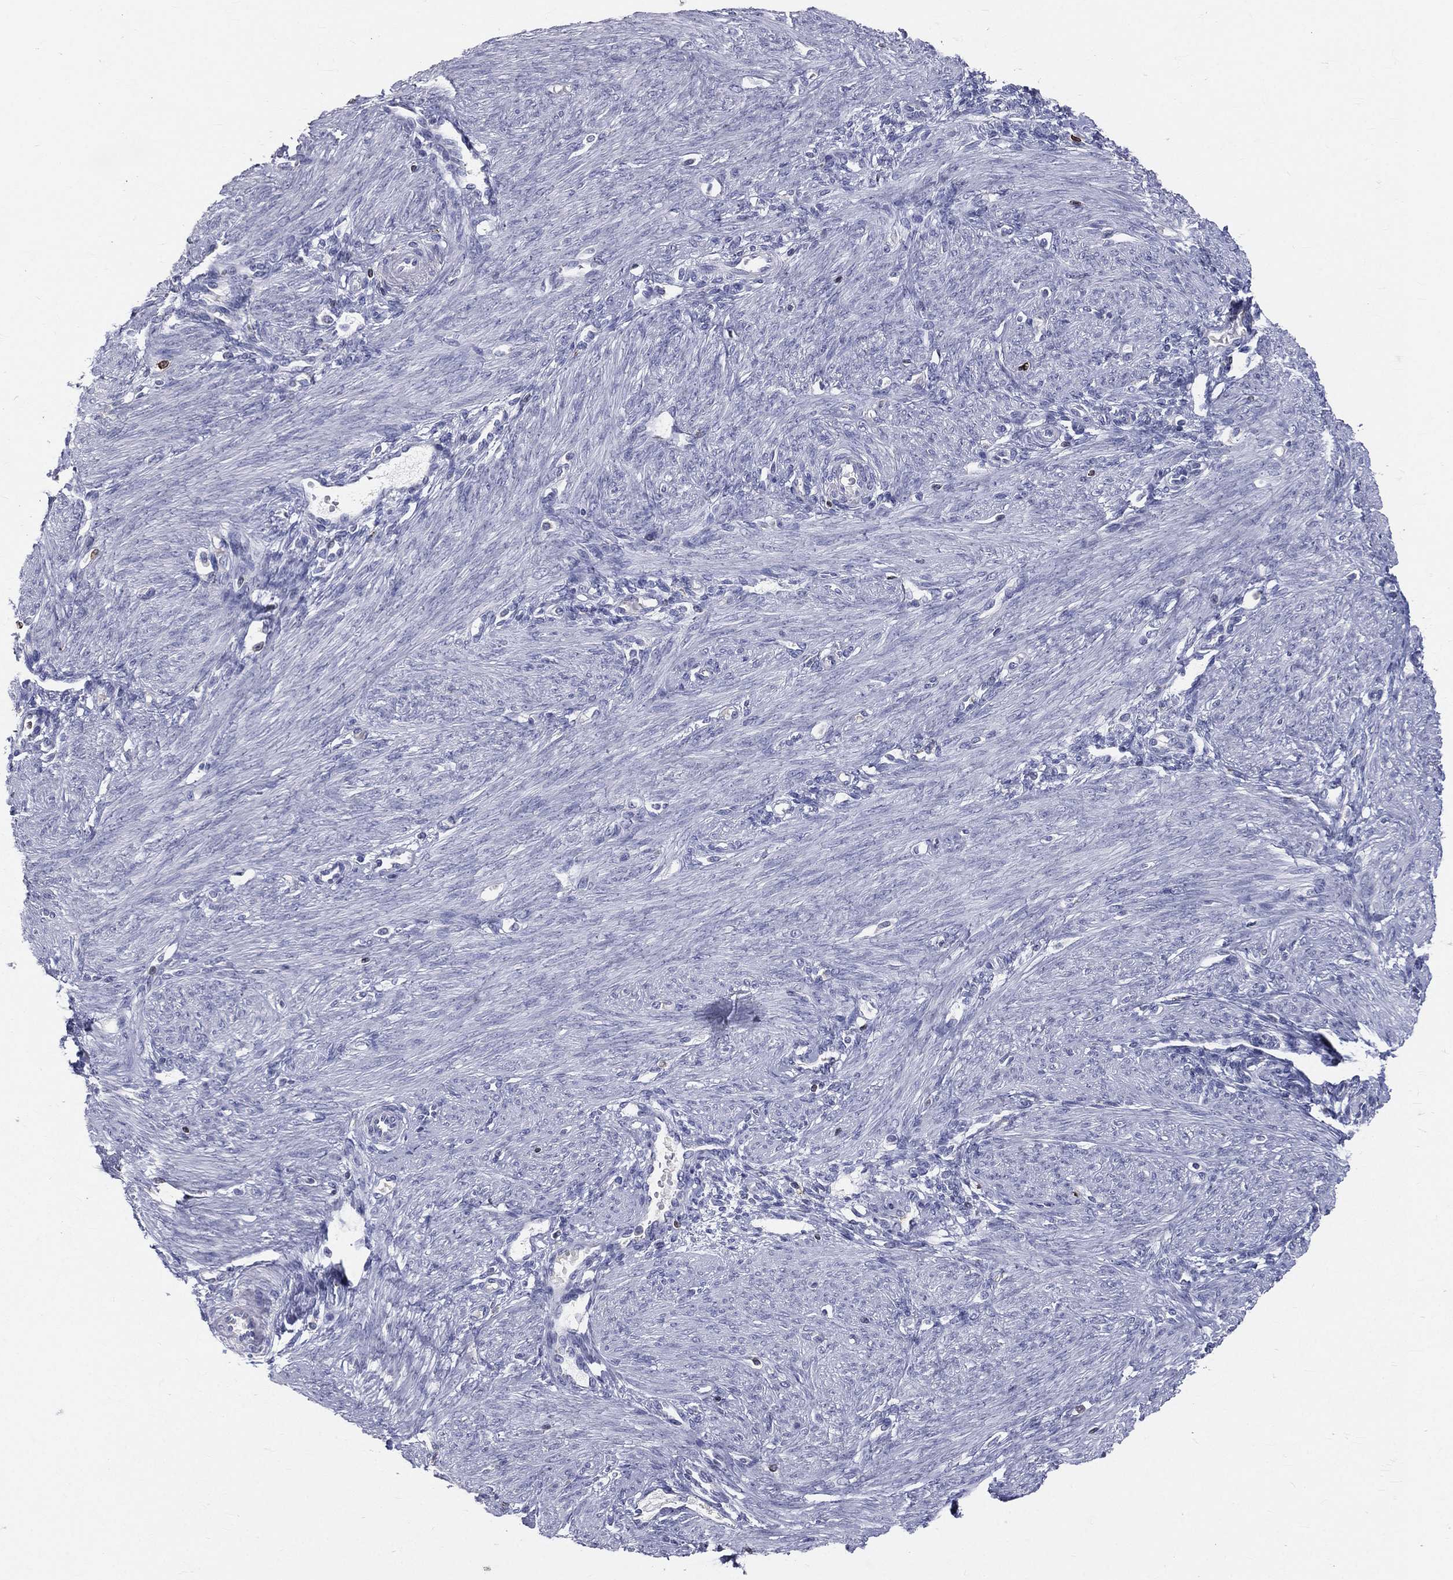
{"staining": {"intensity": "negative", "quantity": "none", "location": "none"}, "tissue": "endometrium", "cell_type": "Cells in endometrial stroma", "image_type": "normal", "snomed": [{"axis": "morphology", "description": "Normal tissue, NOS"}, {"axis": "topography", "description": "Endometrium"}], "caption": "Endometrium stained for a protein using immunohistochemistry shows no expression cells in endometrial stroma.", "gene": "CTSW", "patient": {"sex": "female", "age": 39}}